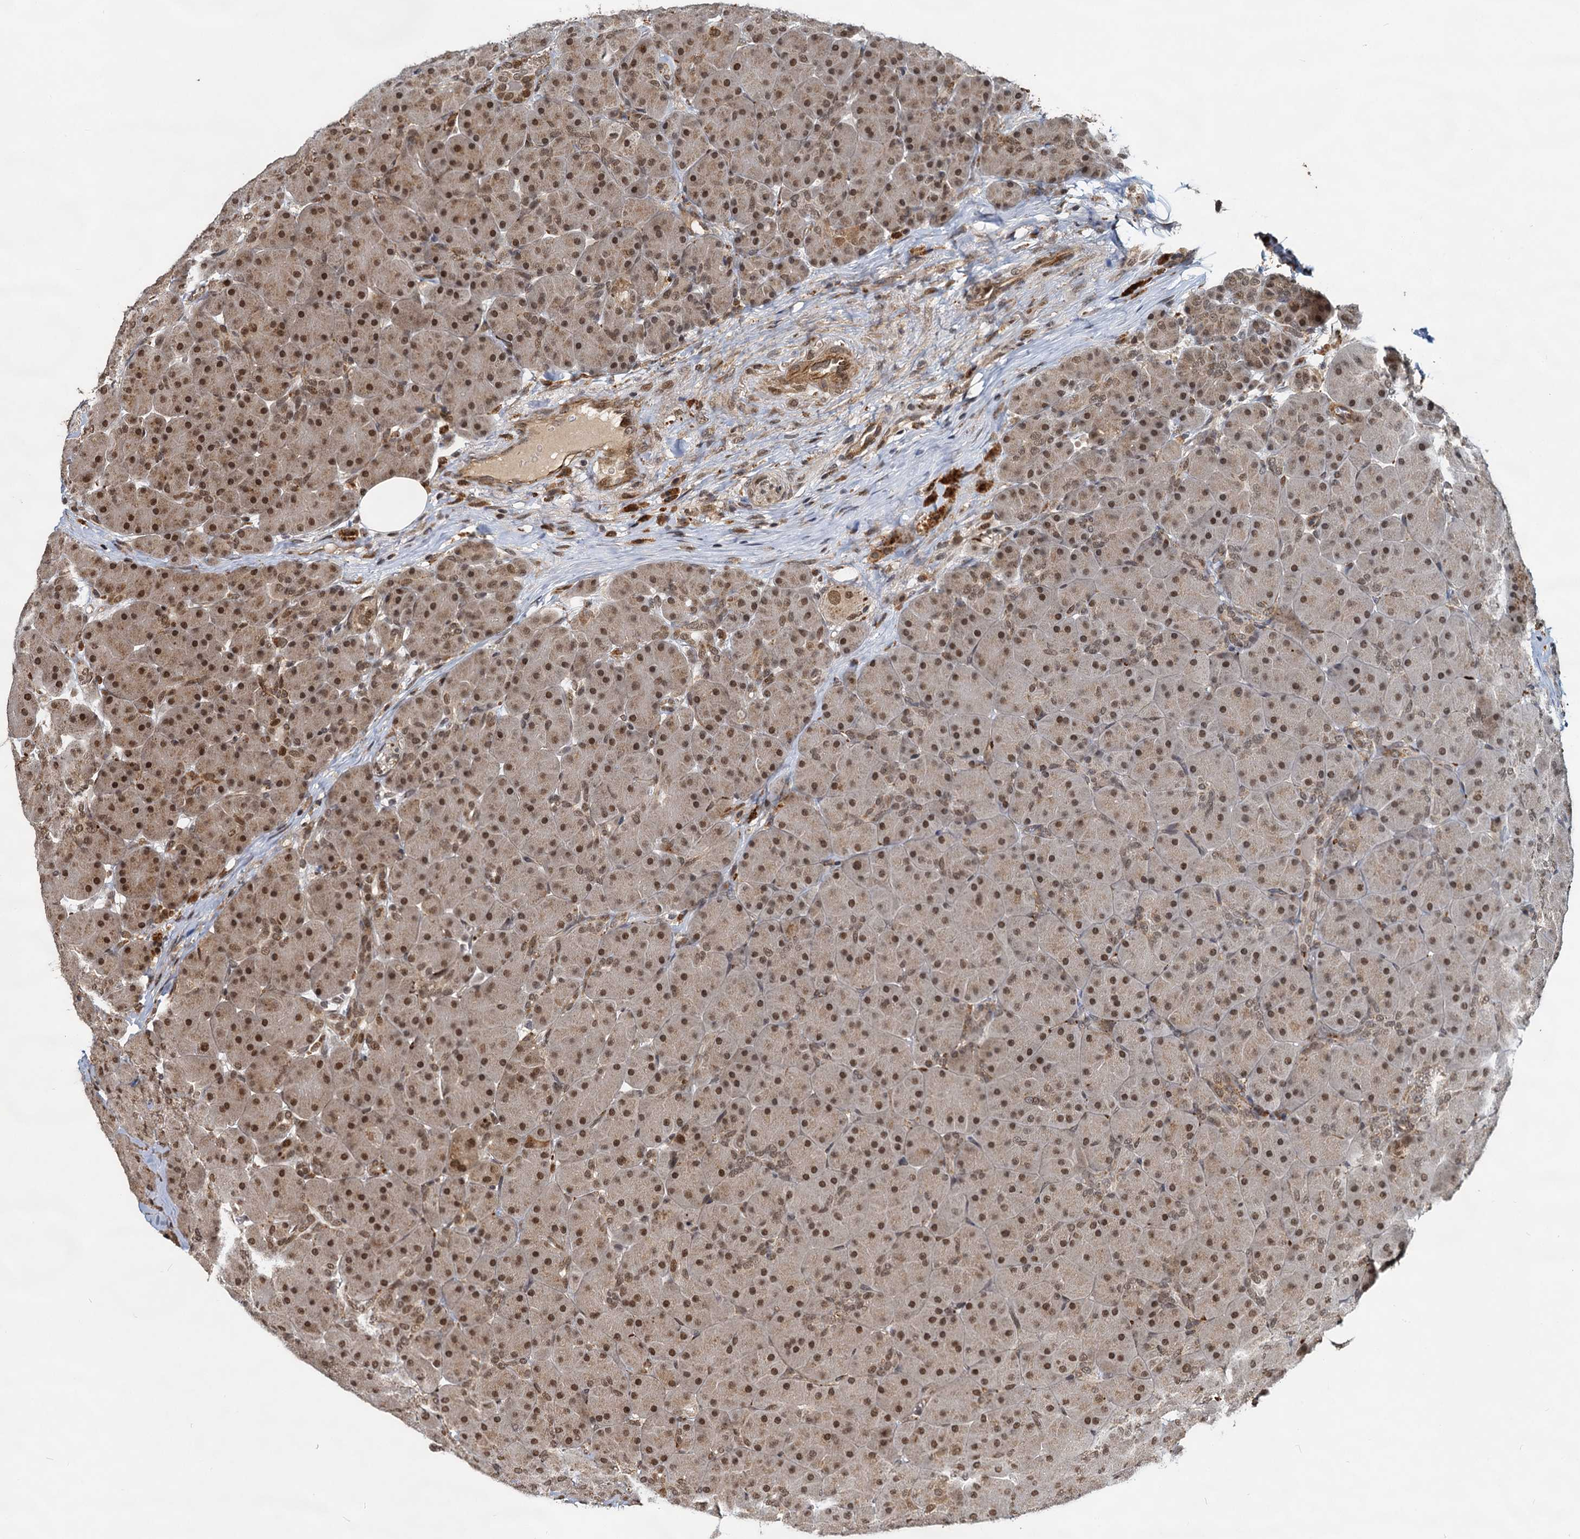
{"staining": {"intensity": "moderate", "quantity": ">75%", "location": "nuclear"}, "tissue": "pancreas", "cell_type": "Exocrine glandular cells", "image_type": "normal", "snomed": [{"axis": "morphology", "description": "Normal tissue, NOS"}, {"axis": "topography", "description": "Pancreas"}], "caption": "Immunohistochemistry histopathology image of unremarkable human pancreas stained for a protein (brown), which exhibits medium levels of moderate nuclear expression in about >75% of exocrine glandular cells.", "gene": "TRIM23", "patient": {"sex": "male", "age": 66}}